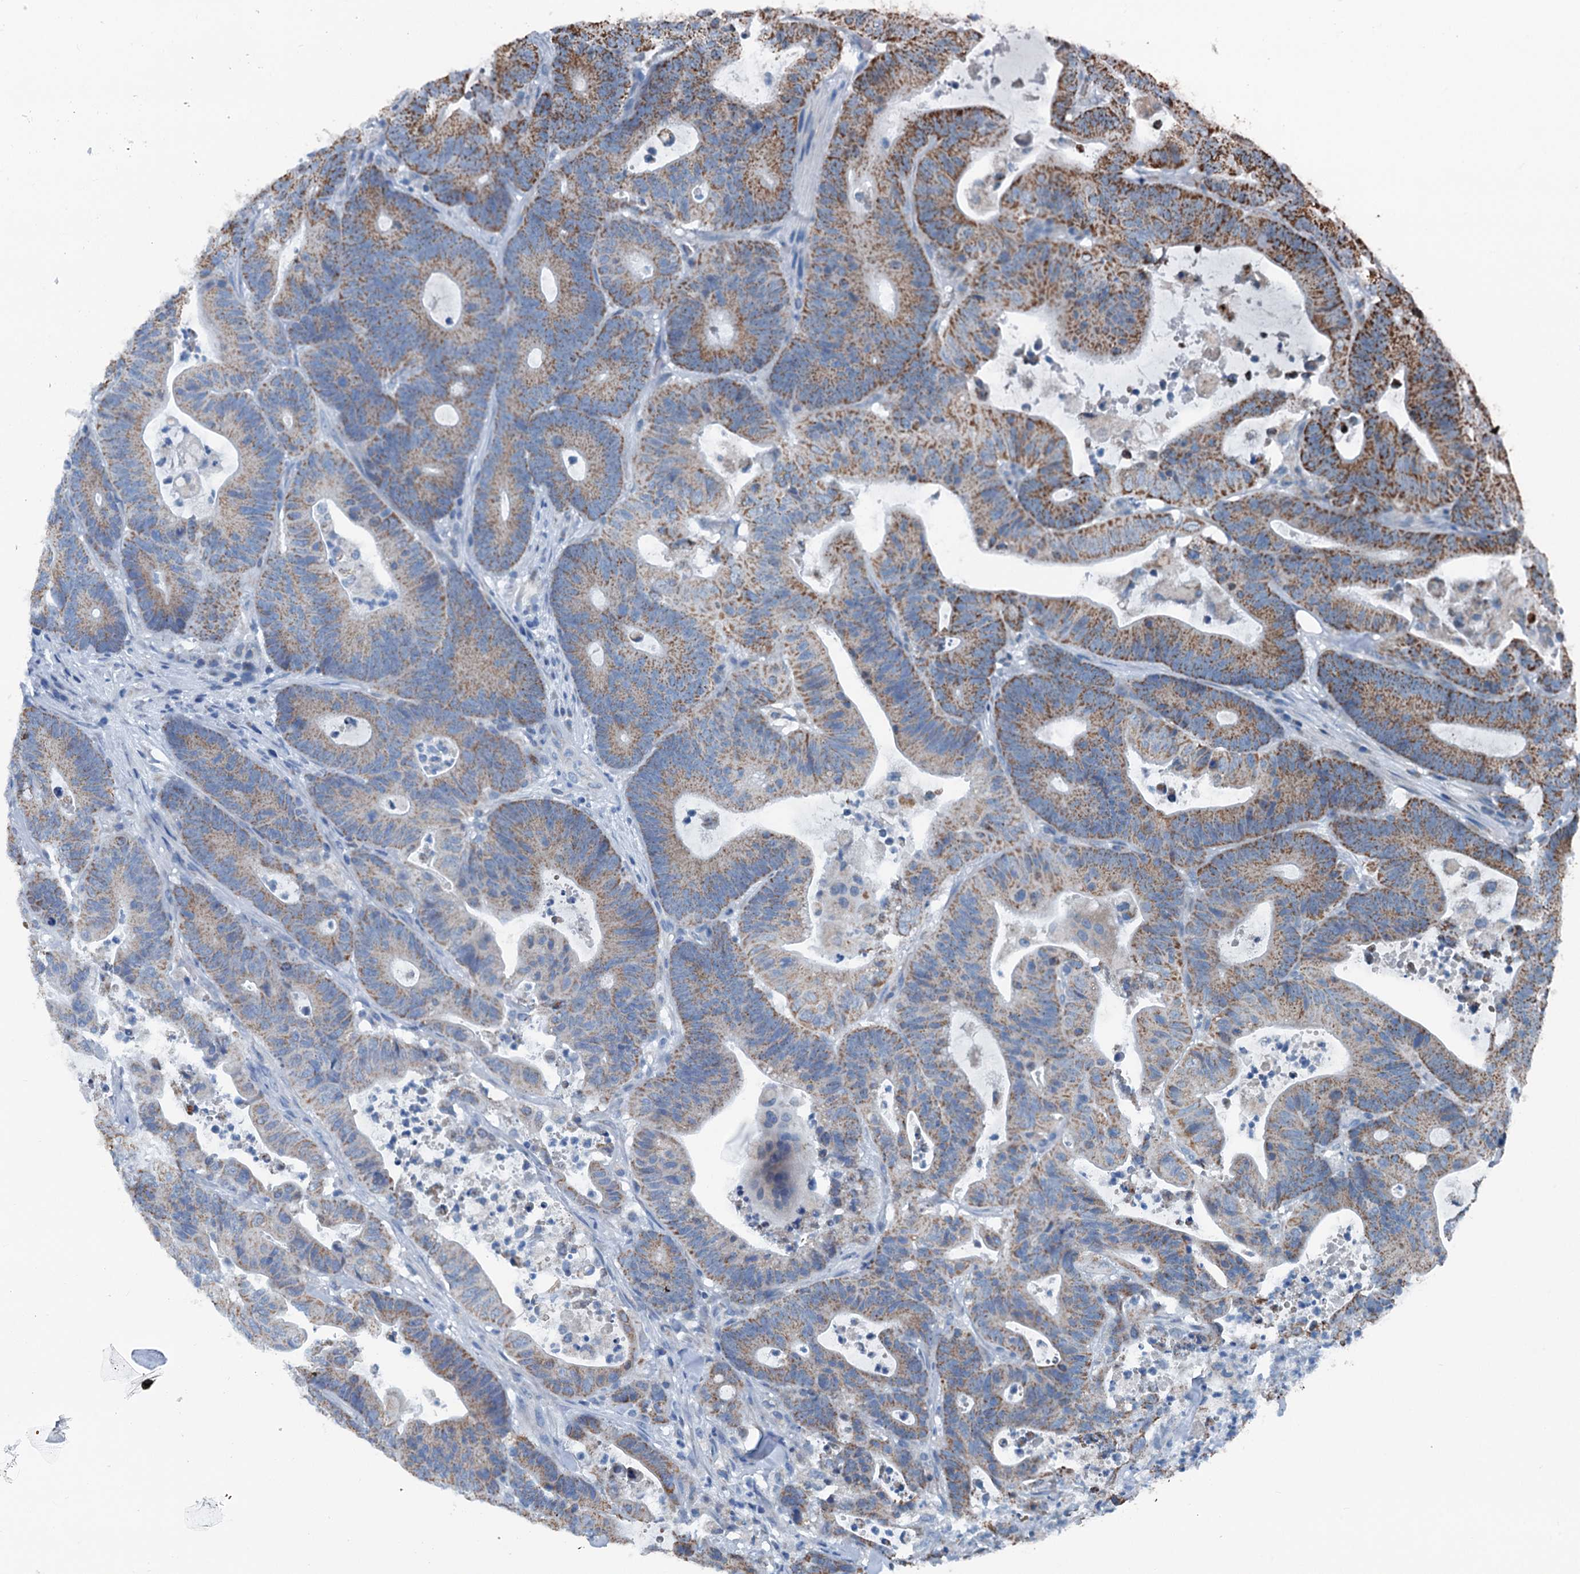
{"staining": {"intensity": "moderate", "quantity": ">75%", "location": "cytoplasmic/membranous"}, "tissue": "colorectal cancer", "cell_type": "Tumor cells", "image_type": "cancer", "snomed": [{"axis": "morphology", "description": "Adenocarcinoma, NOS"}, {"axis": "topography", "description": "Colon"}], "caption": "This is an image of immunohistochemistry (IHC) staining of colorectal cancer, which shows moderate expression in the cytoplasmic/membranous of tumor cells.", "gene": "TRPT1", "patient": {"sex": "female", "age": 84}}